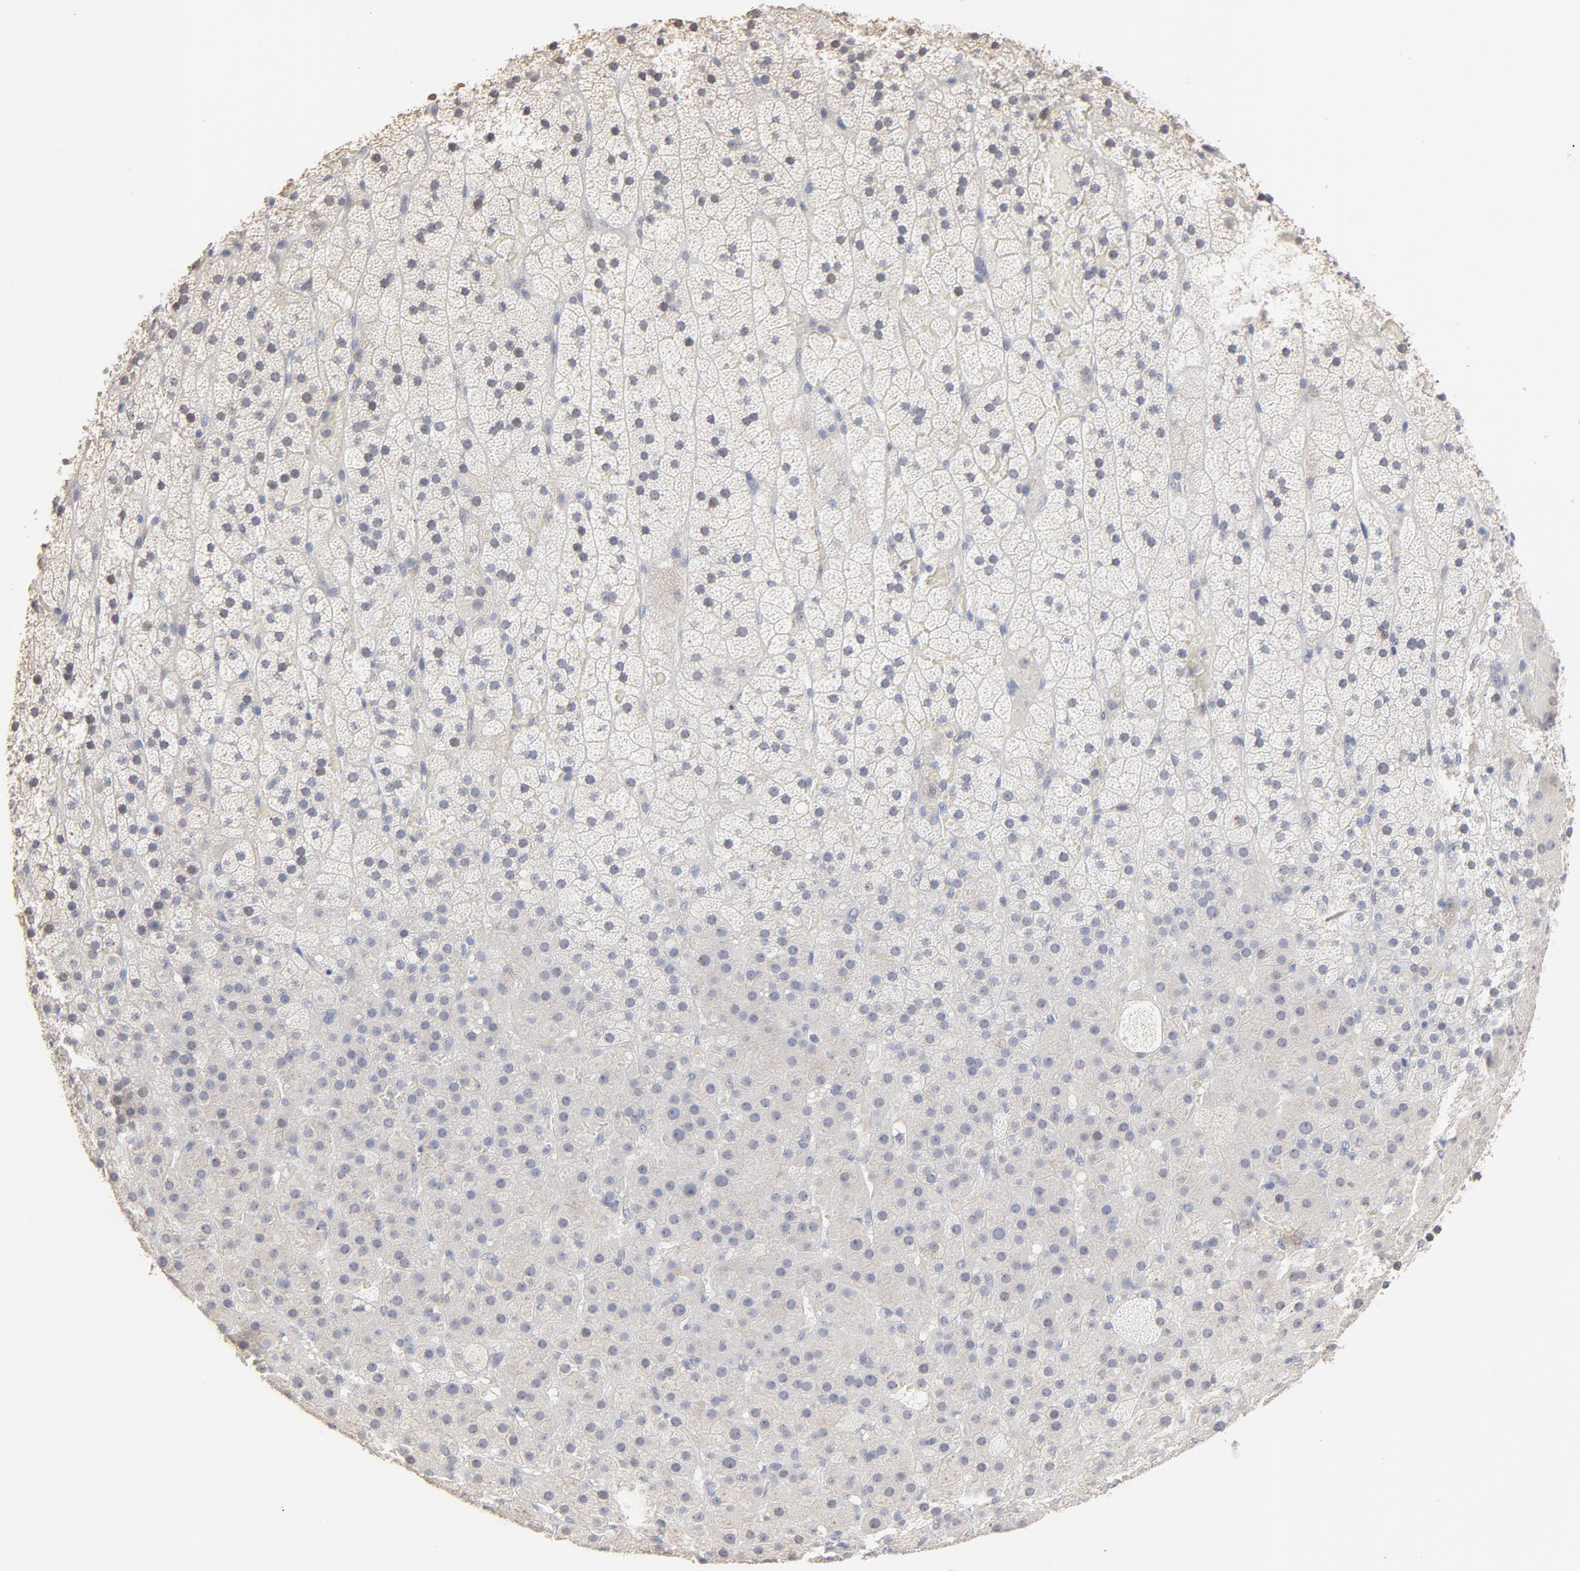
{"staining": {"intensity": "weak", "quantity": "25%-75%", "location": "cytoplasmic/membranous"}, "tissue": "adrenal gland", "cell_type": "Glandular cells", "image_type": "normal", "snomed": [{"axis": "morphology", "description": "Normal tissue, NOS"}, {"axis": "topography", "description": "Adrenal gland"}], "caption": "This is a micrograph of immunohistochemistry (IHC) staining of unremarkable adrenal gland, which shows weak expression in the cytoplasmic/membranous of glandular cells.", "gene": "DNAL4", "patient": {"sex": "male", "age": 35}}